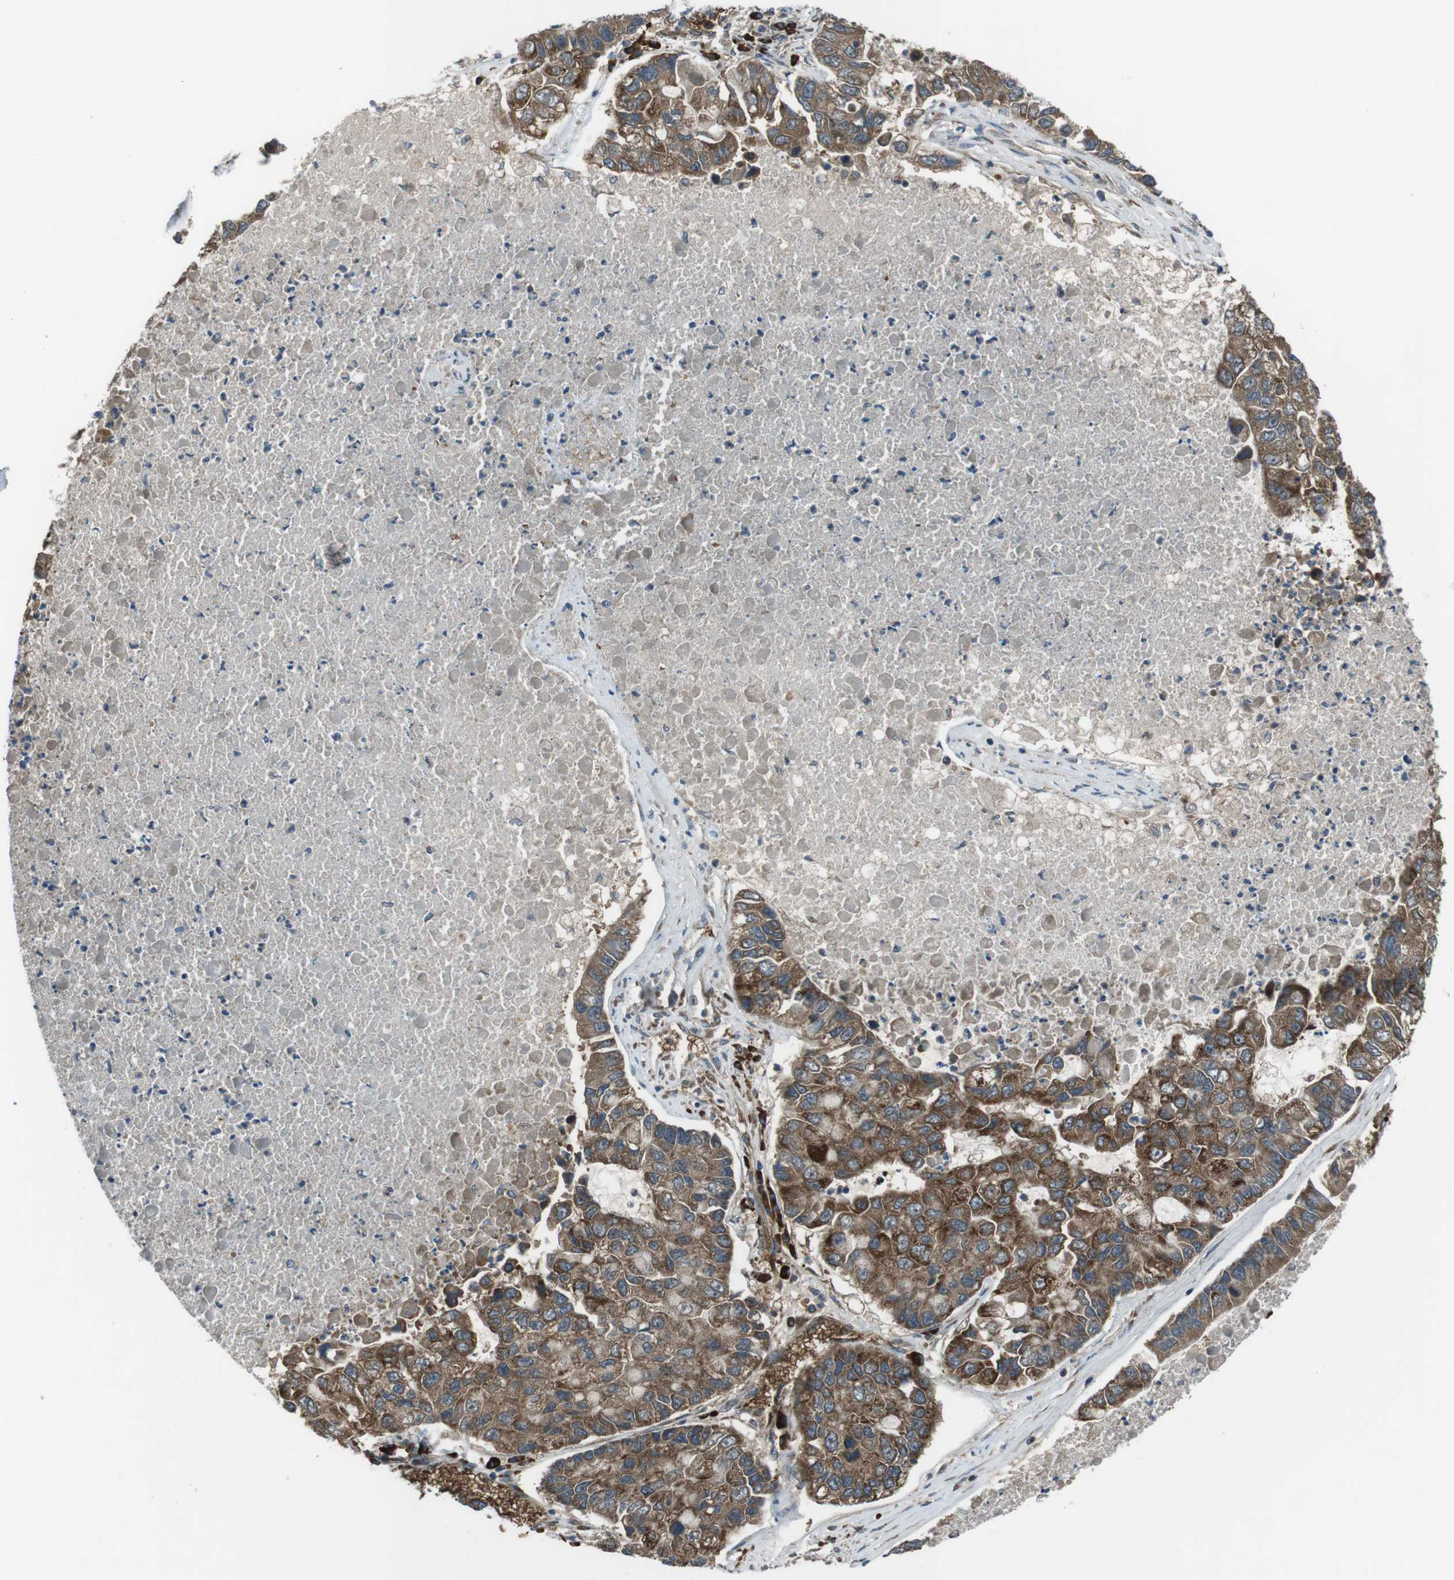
{"staining": {"intensity": "moderate", "quantity": ">75%", "location": "cytoplasmic/membranous"}, "tissue": "lung cancer", "cell_type": "Tumor cells", "image_type": "cancer", "snomed": [{"axis": "morphology", "description": "Adenocarcinoma, NOS"}, {"axis": "topography", "description": "Lung"}], "caption": "About >75% of tumor cells in human adenocarcinoma (lung) demonstrate moderate cytoplasmic/membranous protein staining as visualized by brown immunohistochemical staining.", "gene": "SSR3", "patient": {"sex": "female", "age": 51}}